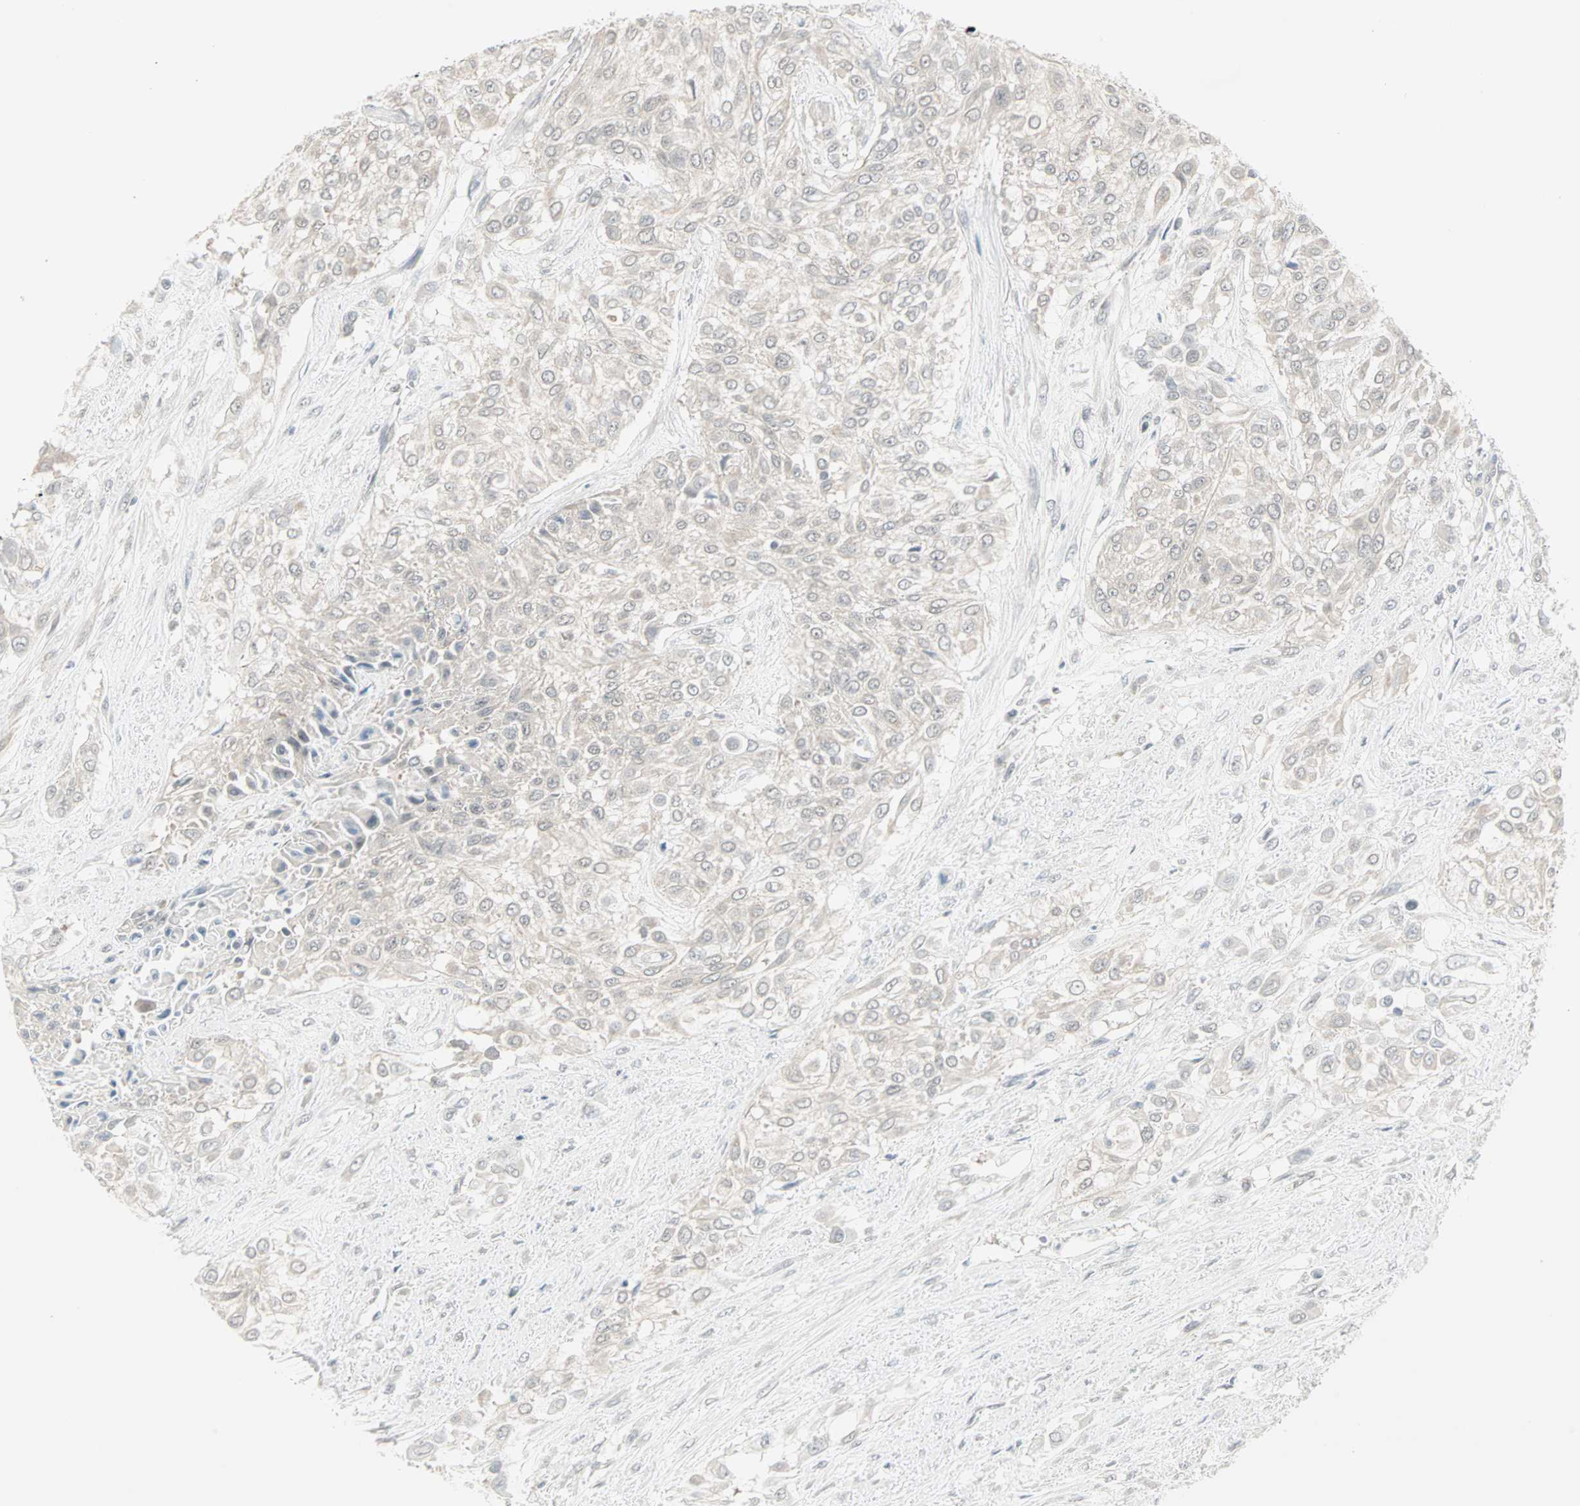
{"staining": {"intensity": "negative", "quantity": "none", "location": "none"}, "tissue": "urothelial cancer", "cell_type": "Tumor cells", "image_type": "cancer", "snomed": [{"axis": "morphology", "description": "Urothelial carcinoma, High grade"}, {"axis": "topography", "description": "Urinary bladder"}], "caption": "A photomicrograph of urothelial carcinoma (high-grade) stained for a protein demonstrates no brown staining in tumor cells.", "gene": "PTPA", "patient": {"sex": "male", "age": 57}}